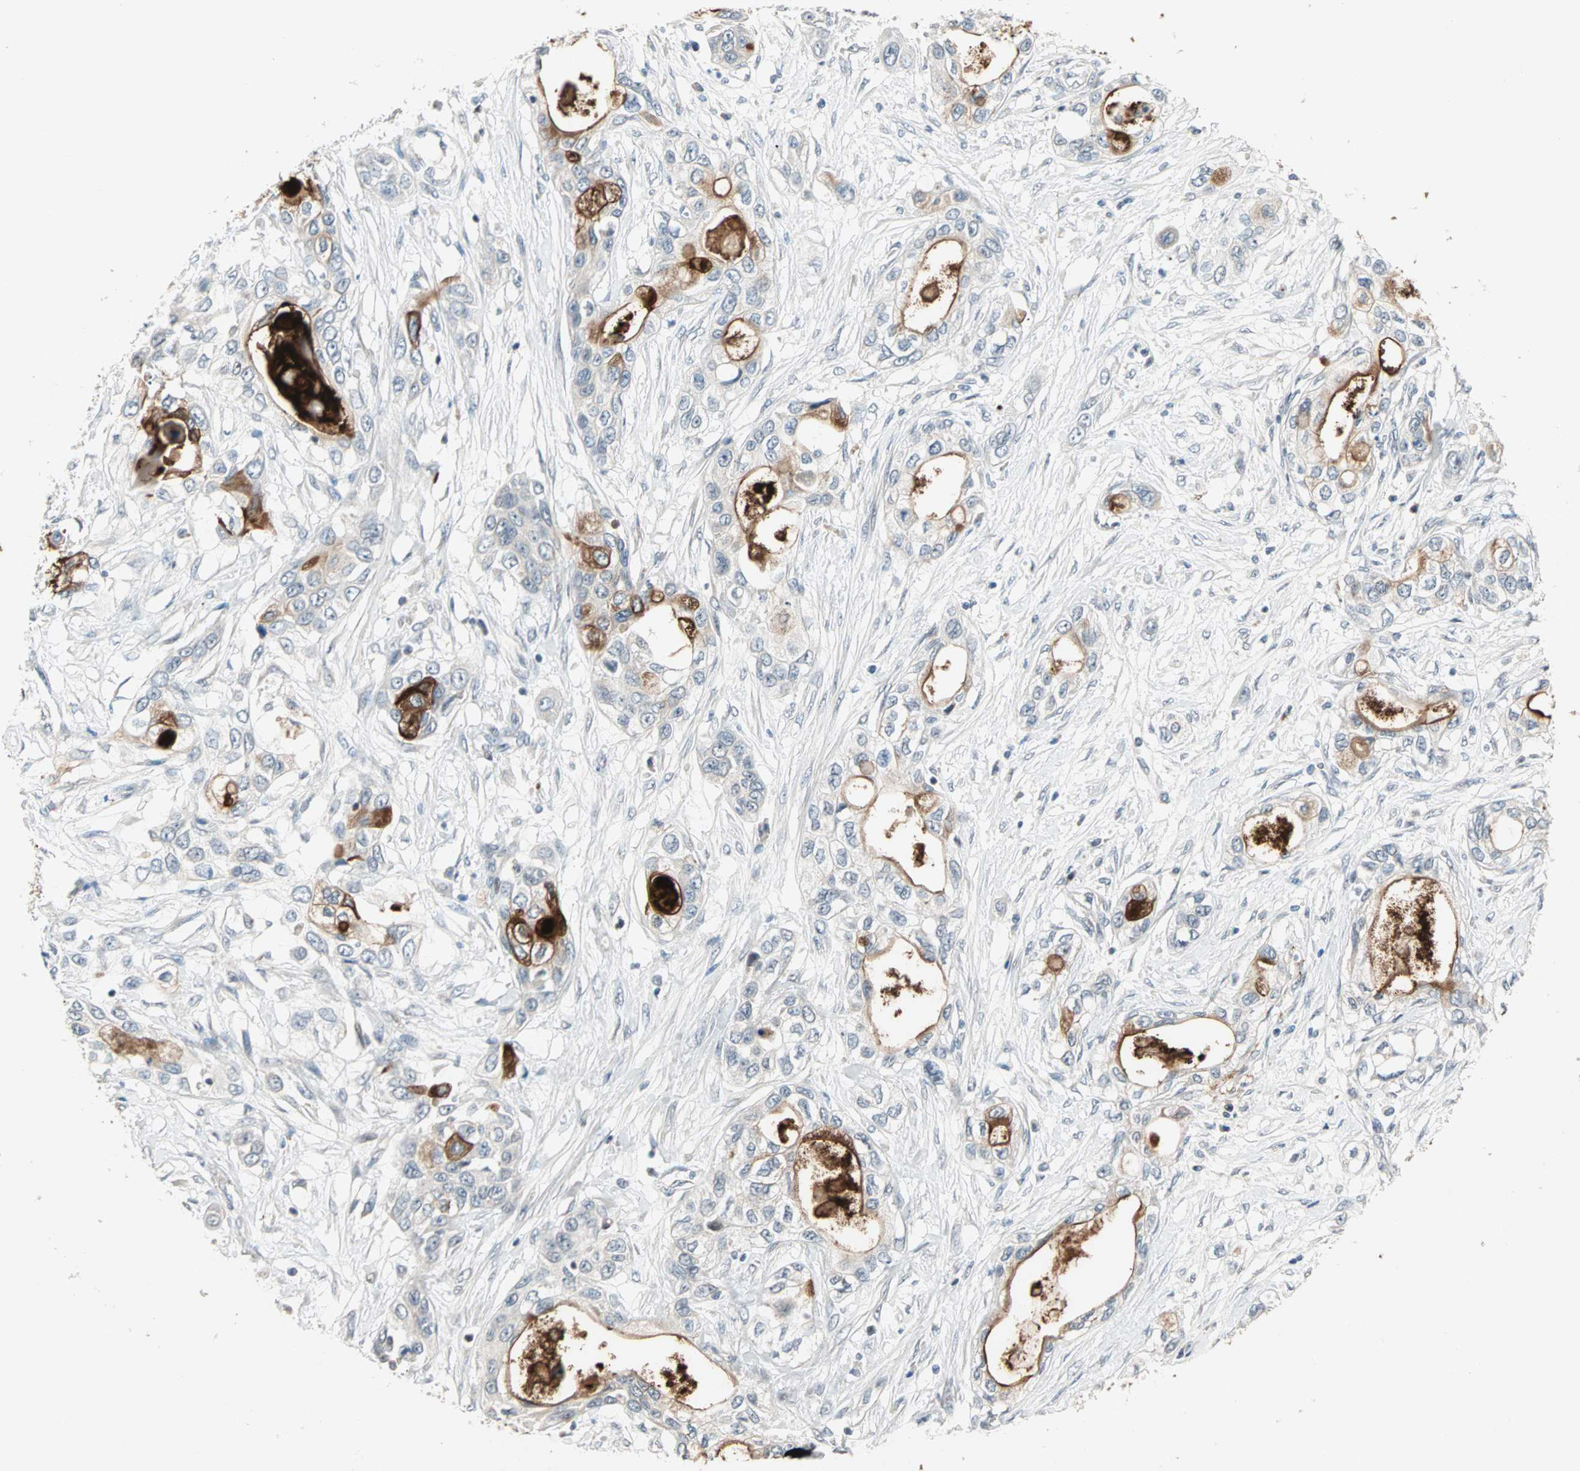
{"staining": {"intensity": "strong", "quantity": "<25%", "location": "cytoplasmic/membranous"}, "tissue": "pancreatic cancer", "cell_type": "Tumor cells", "image_type": "cancer", "snomed": [{"axis": "morphology", "description": "Adenocarcinoma, NOS"}, {"axis": "topography", "description": "Pancreas"}], "caption": "Pancreatic cancer stained with DAB (3,3'-diaminobenzidine) immunohistochemistry (IHC) exhibits medium levels of strong cytoplasmic/membranous staining in approximately <25% of tumor cells. The protein is shown in brown color, while the nuclei are stained blue.", "gene": "PROS1", "patient": {"sex": "female", "age": 70}}